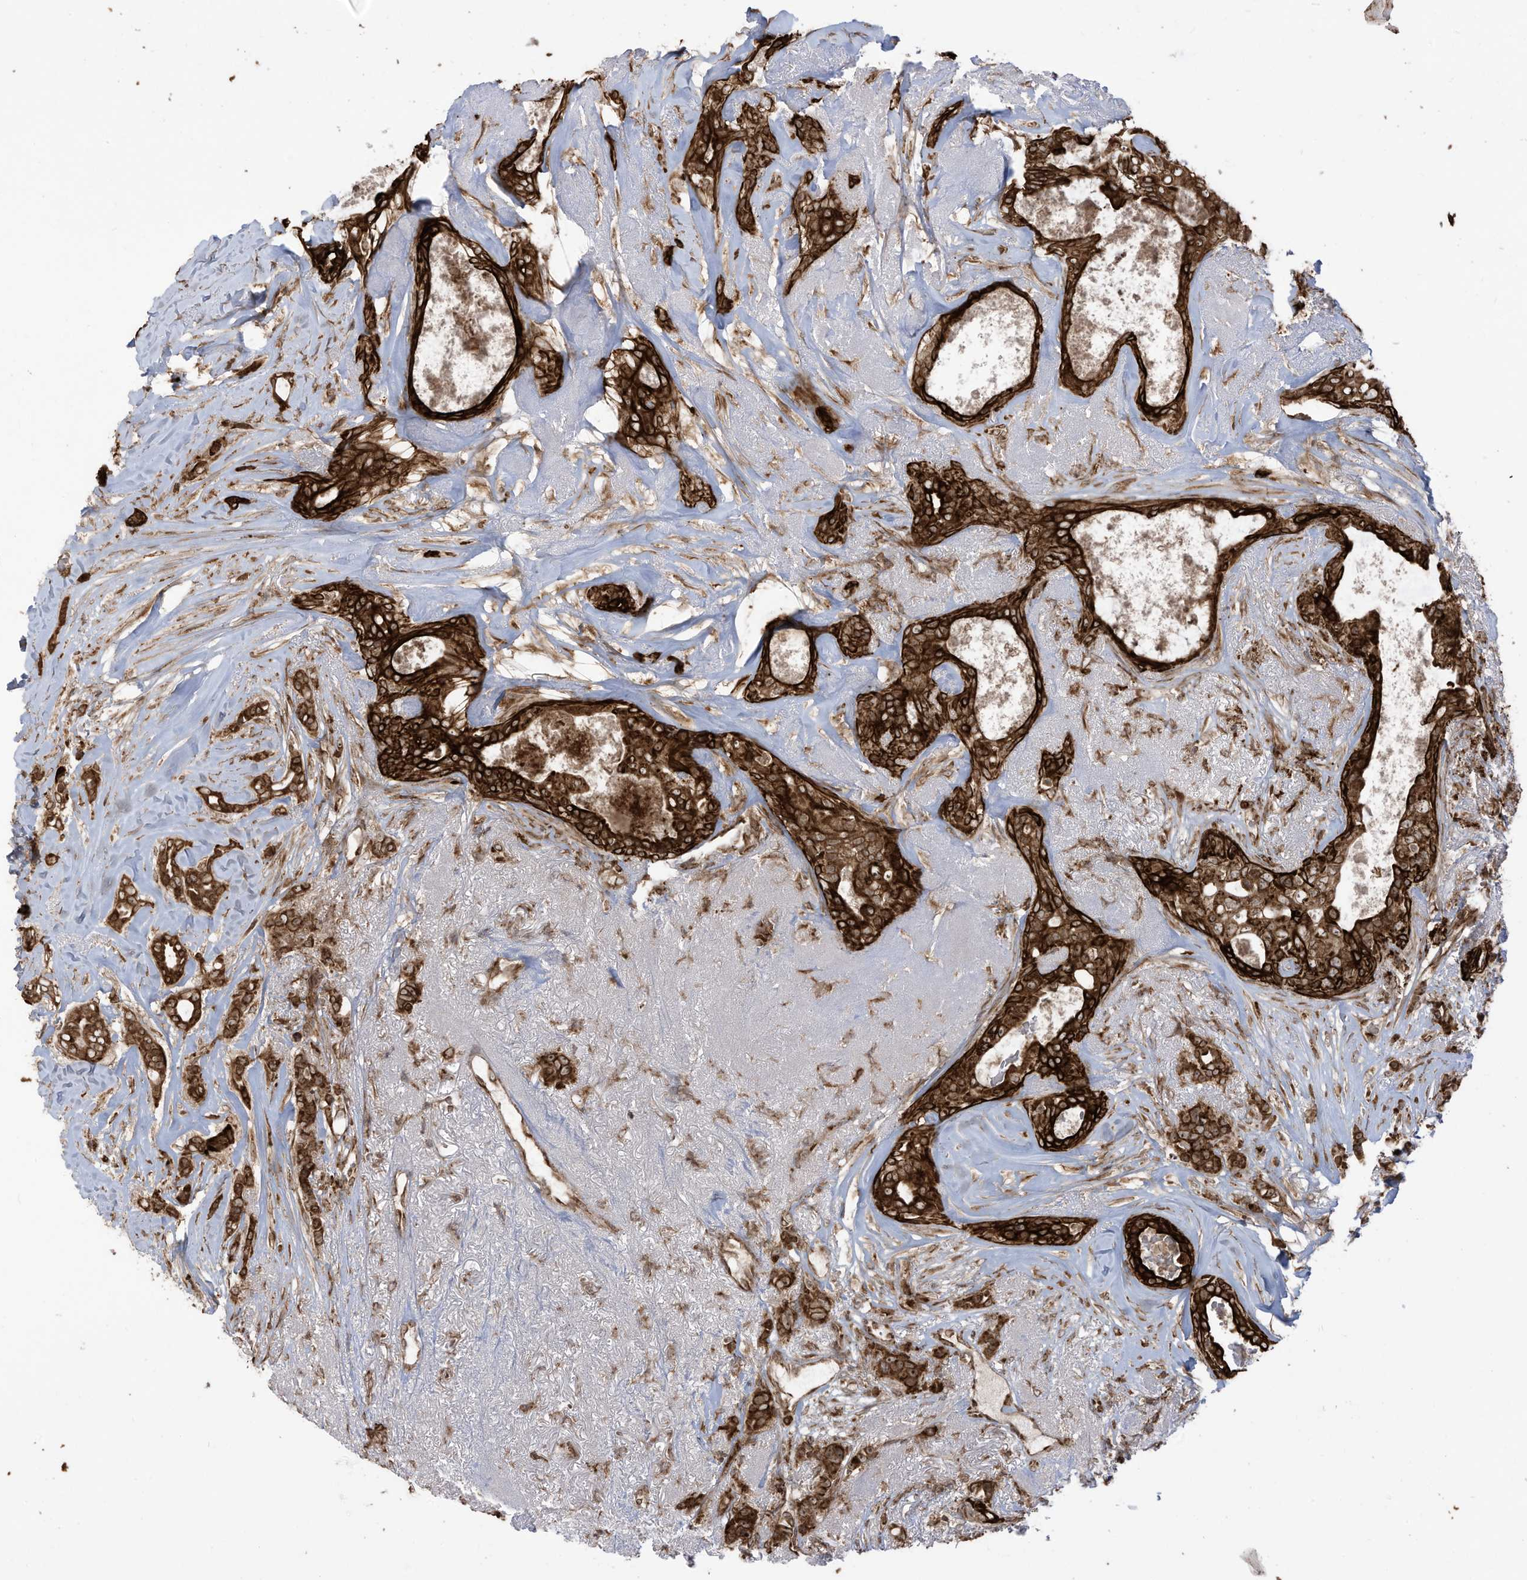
{"staining": {"intensity": "moderate", "quantity": ">75%", "location": "cytoplasmic/membranous"}, "tissue": "breast cancer", "cell_type": "Tumor cells", "image_type": "cancer", "snomed": [{"axis": "morphology", "description": "Lobular carcinoma"}, {"axis": "topography", "description": "Breast"}], "caption": "Brown immunohistochemical staining in human breast cancer displays moderate cytoplasmic/membranous positivity in about >75% of tumor cells.", "gene": "TRIM67", "patient": {"sex": "female", "age": 51}}